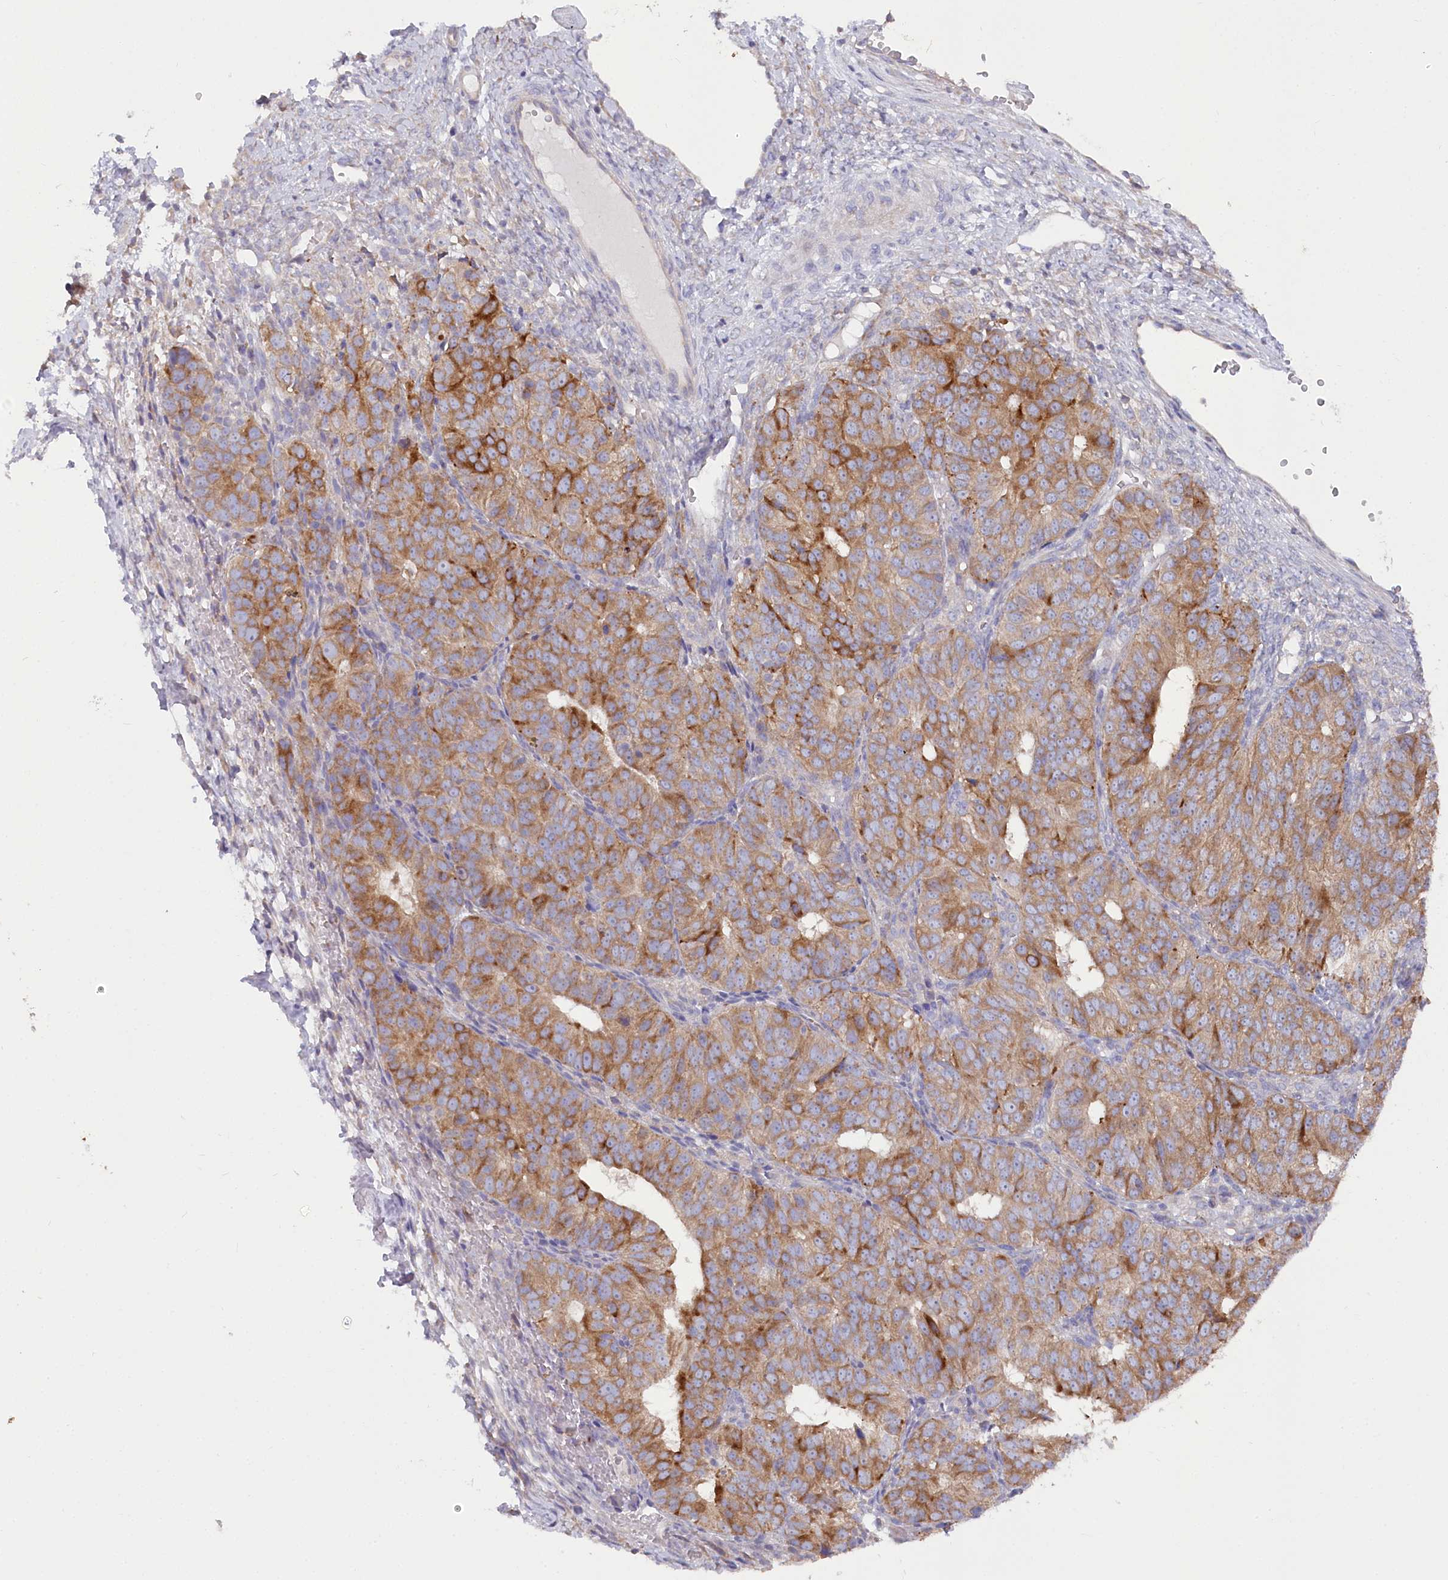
{"staining": {"intensity": "moderate", "quantity": ">75%", "location": "cytoplasmic/membranous"}, "tissue": "ovarian cancer", "cell_type": "Tumor cells", "image_type": "cancer", "snomed": [{"axis": "morphology", "description": "Carcinoma, endometroid"}, {"axis": "topography", "description": "Ovary"}], "caption": "IHC image of human endometroid carcinoma (ovarian) stained for a protein (brown), which demonstrates medium levels of moderate cytoplasmic/membranous positivity in approximately >75% of tumor cells.", "gene": "POGLUT1", "patient": {"sex": "female", "age": 51}}